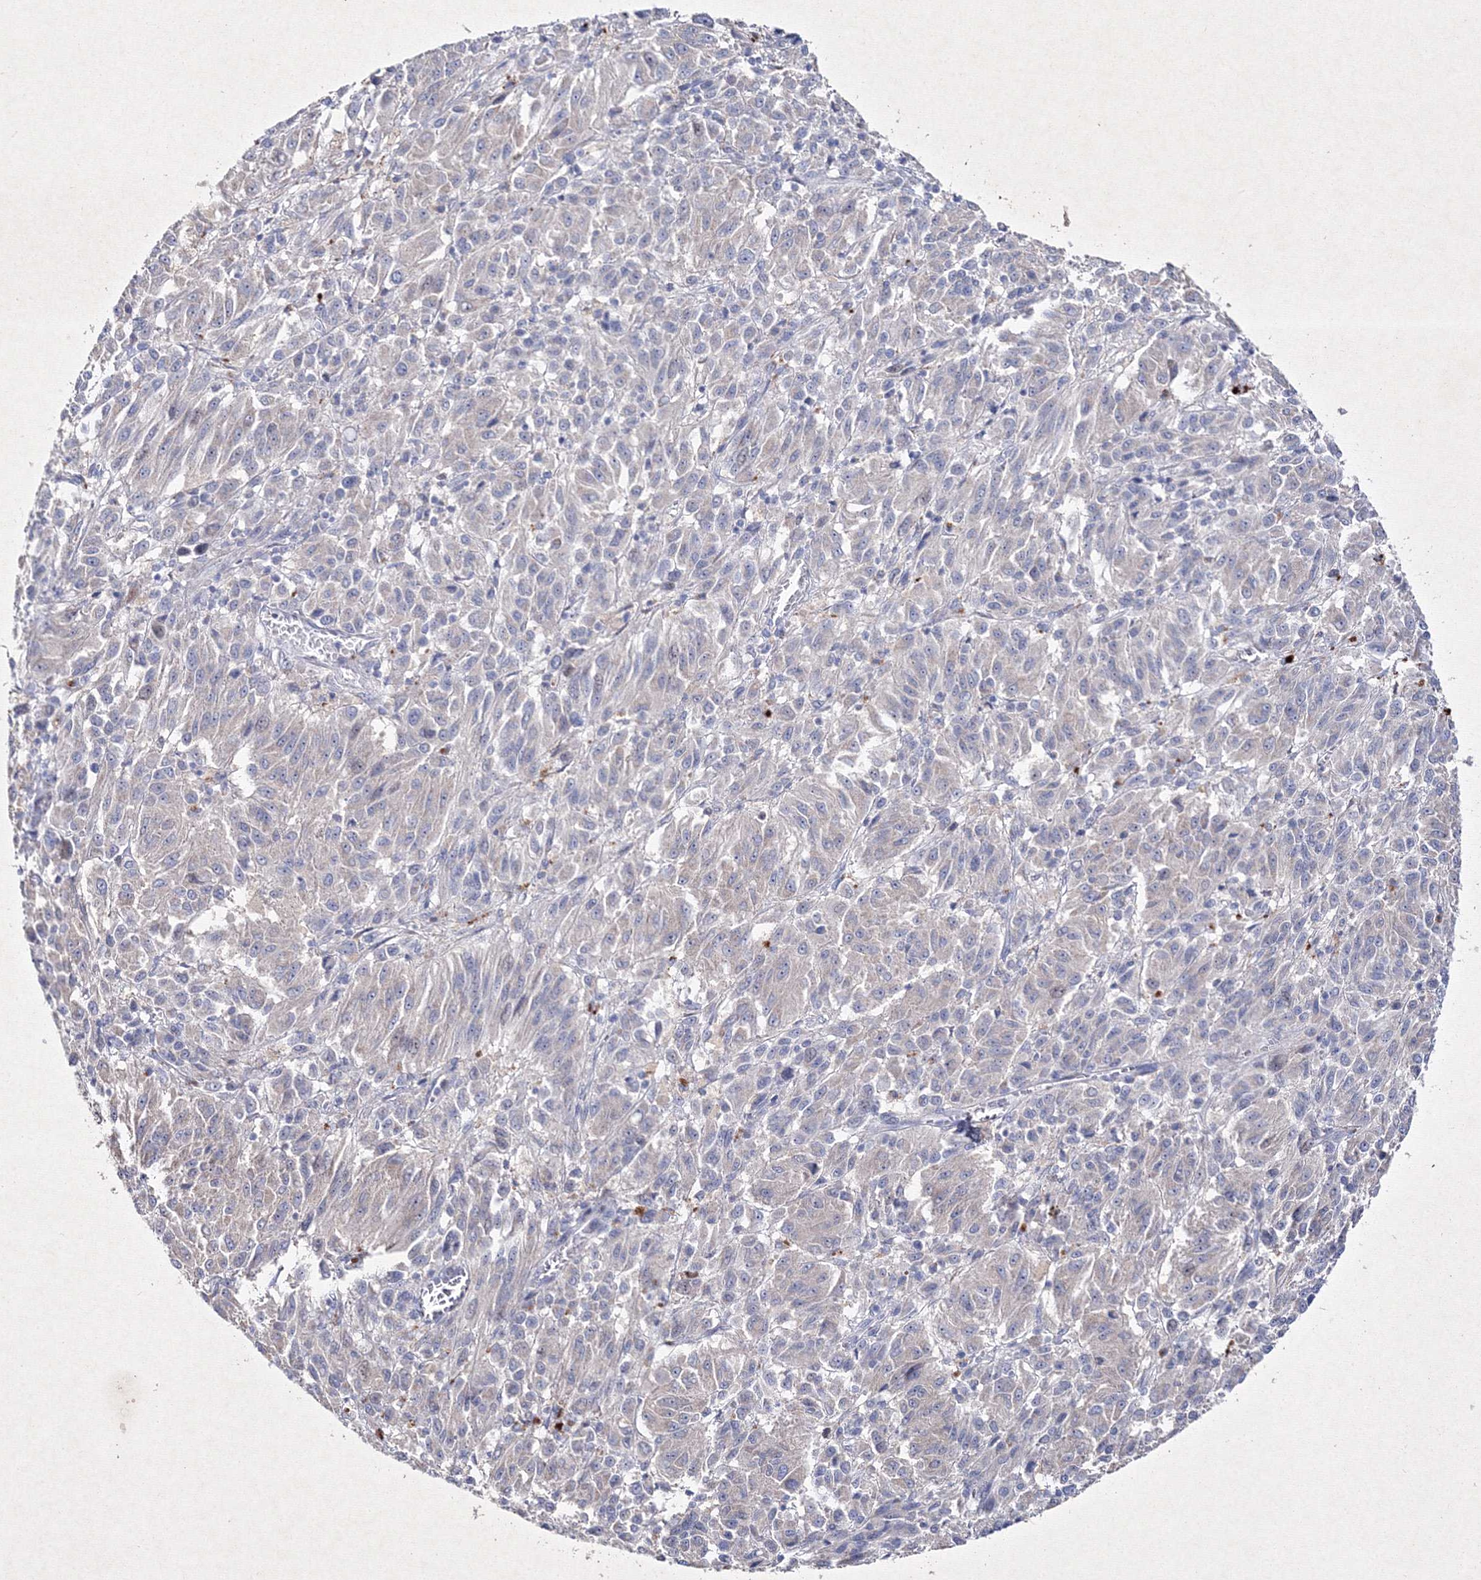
{"staining": {"intensity": "negative", "quantity": "none", "location": "none"}, "tissue": "melanoma", "cell_type": "Tumor cells", "image_type": "cancer", "snomed": [{"axis": "morphology", "description": "Malignant melanoma, Metastatic site"}, {"axis": "topography", "description": "Lung"}], "caption": "Immunohistochemical staining of human melanoma reveals no significant staining in tumor cells. The staining was performed using DAB (3,3'-diaminobenzidine) to visualize the protein expression in brown, while the nuclei were stained in blue with hematoxylin (Magnification: 20x).", "gene": "SMIM29", "patient": {"sex": "male", "age": 64}}